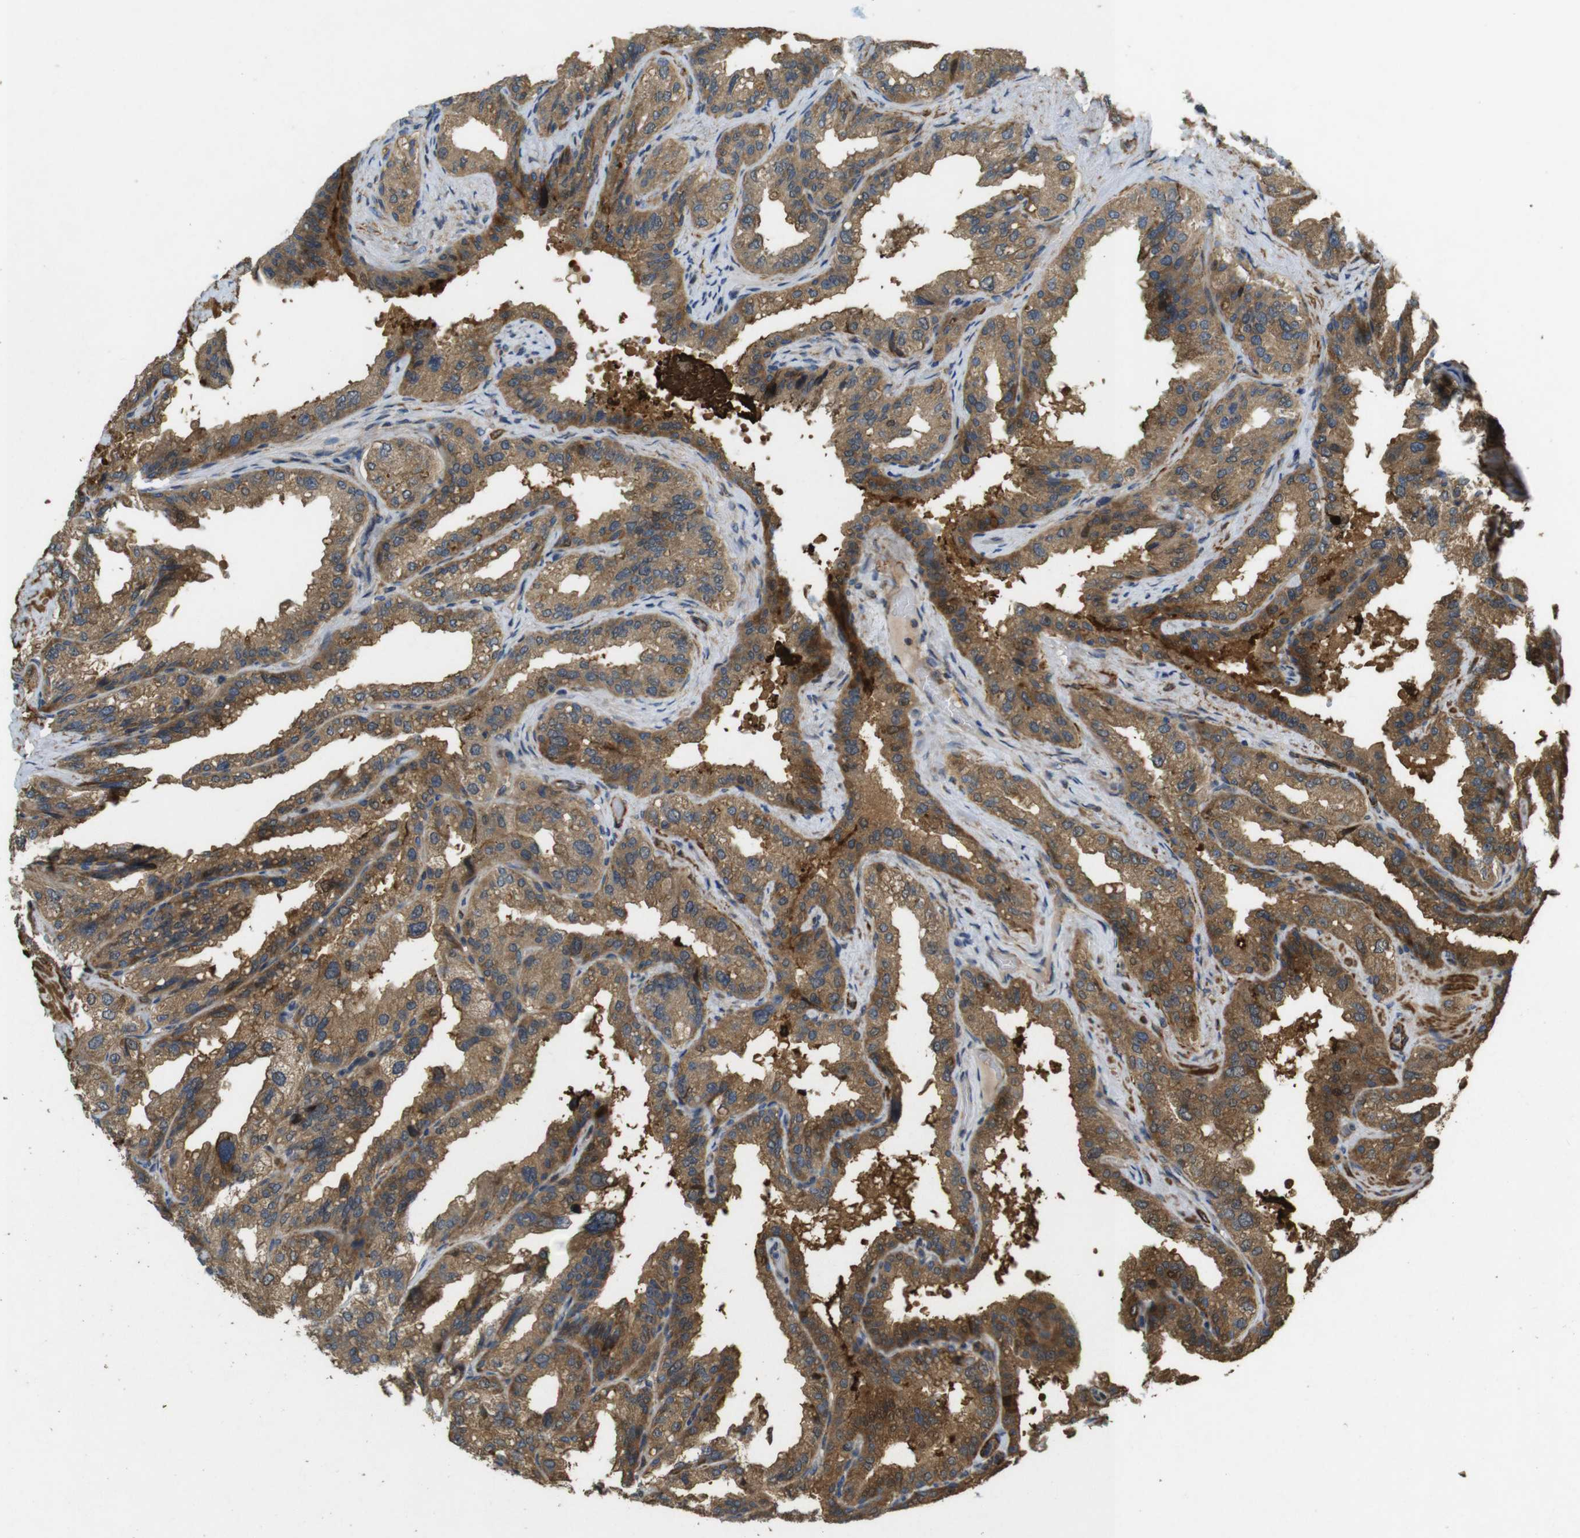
{"staining": {"intensity": "moderate", "quantity": ">75%", "location": "cytoplasmic/membranous"}, "tissue": "seminal vesicle", "cell_type": "Glandular cells", "image_type": "normal", "snomed": [{"axis": "morphology", "description": "Normal tissue, NOS"}, {"axis": "topography", "description": "Seminal veicle"}], "caption": "Protein staining reveals moderate cytoplasmic/membranous positivity in about >75% of glandular cells in unremarkable seminal vesicle. (Stains: DAB in brown, nuclei in blue, Microscopy: brightfield microscopy at high magnification).", "gene": "BNIP3", "patient": {"sex": "male", "age": 68}}